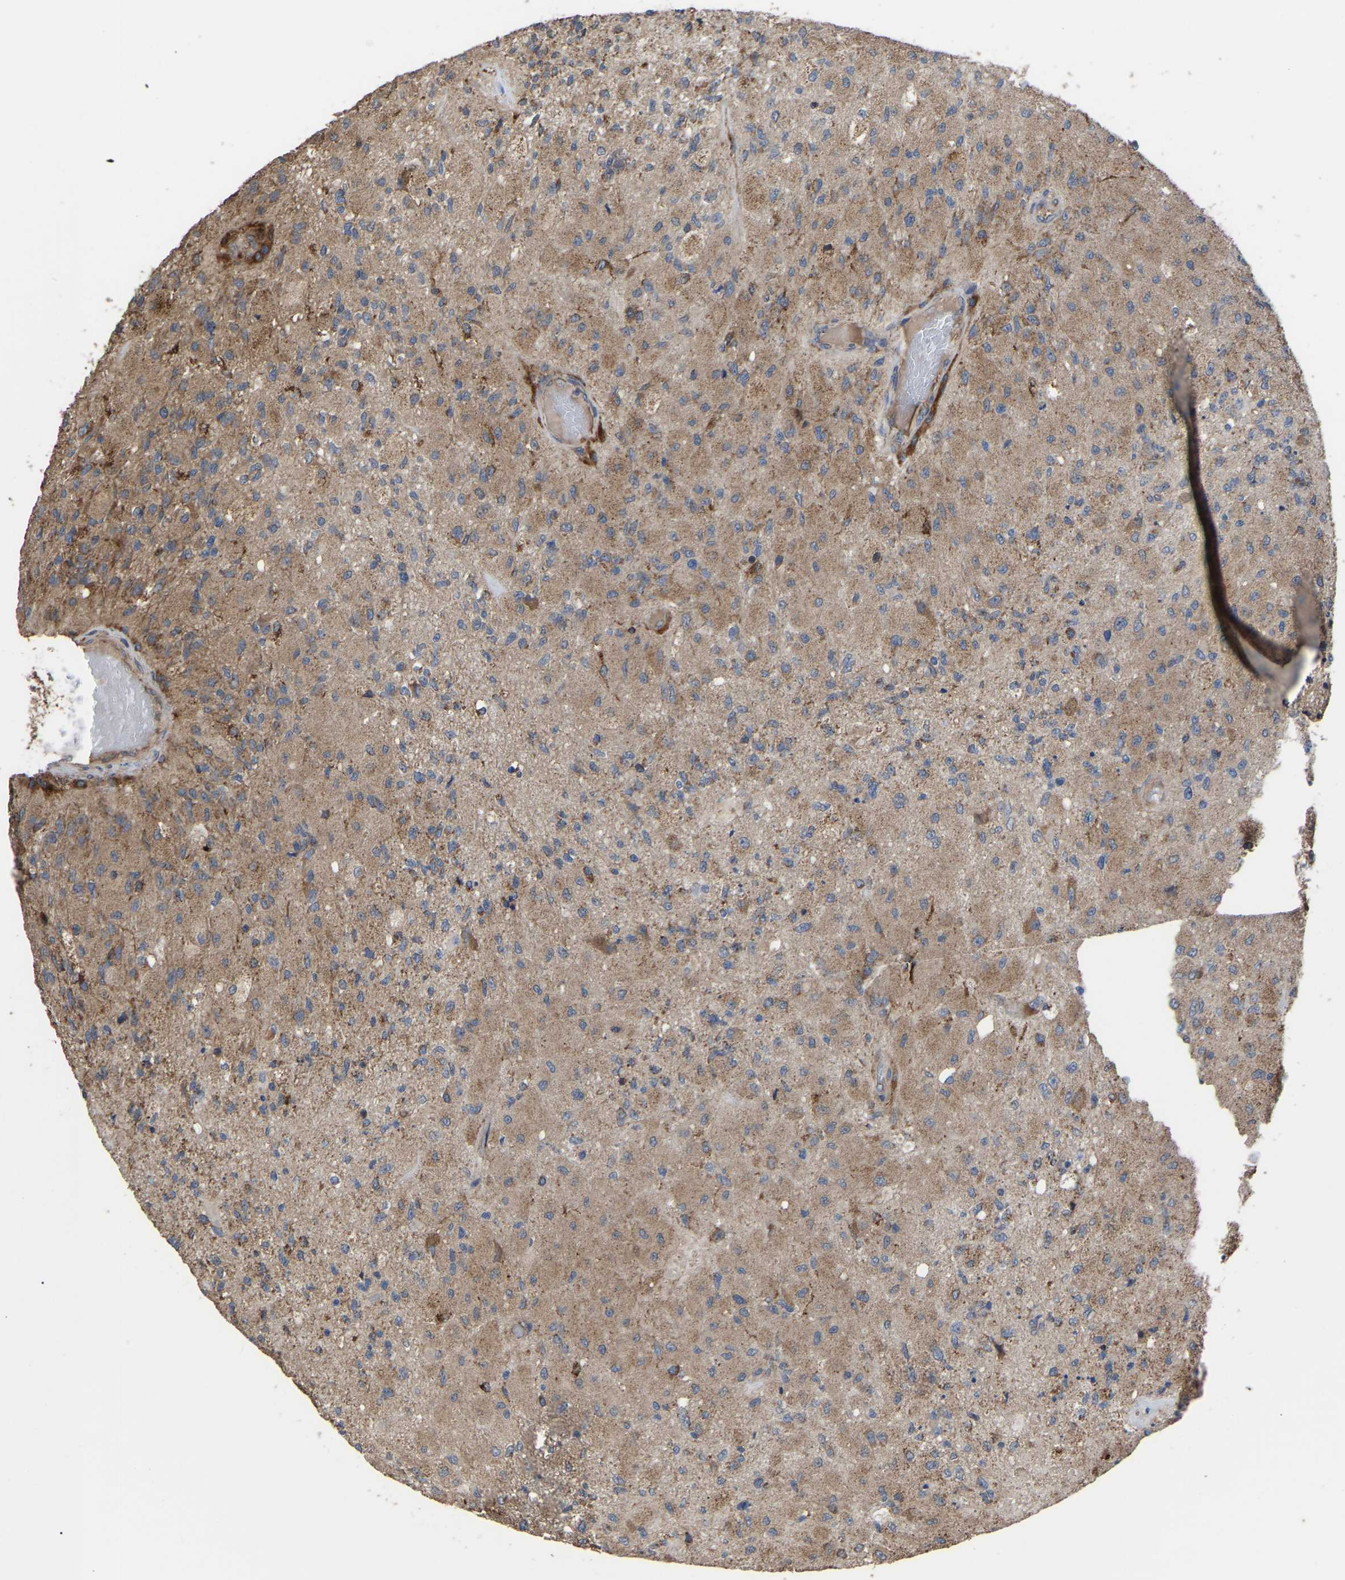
{"staining": {"intensity": "moderate", "quantity": "25%-75%", "location": "cytoplasmic/membranous"}, "tissue": "glioma", "cell_type": "Tumor cells", "image_type": "cancer", "snomed": [{"axis": "morphology", "description": "Normal tissue, NOS"}, {"axis": "morphology", "description": "Glioma, malignant, High grade"}, {"axis": "topography", "description": "Cerebral cortex"}], "caption": "DAB immunohistochemical staining of malignant glioma (high-grade) exhibits moderate cytoplasmic/membranous protein staining in approximately 25%-75% of tumor cells. The staining is performed using DAB (3,3'-diaminobenzidine) brown chromogen to label protein expression. The nuclei are counter-stained blue using hematoxylin.", "gene": "GCC1", "patient": {"sex": "male", "age": 77}}